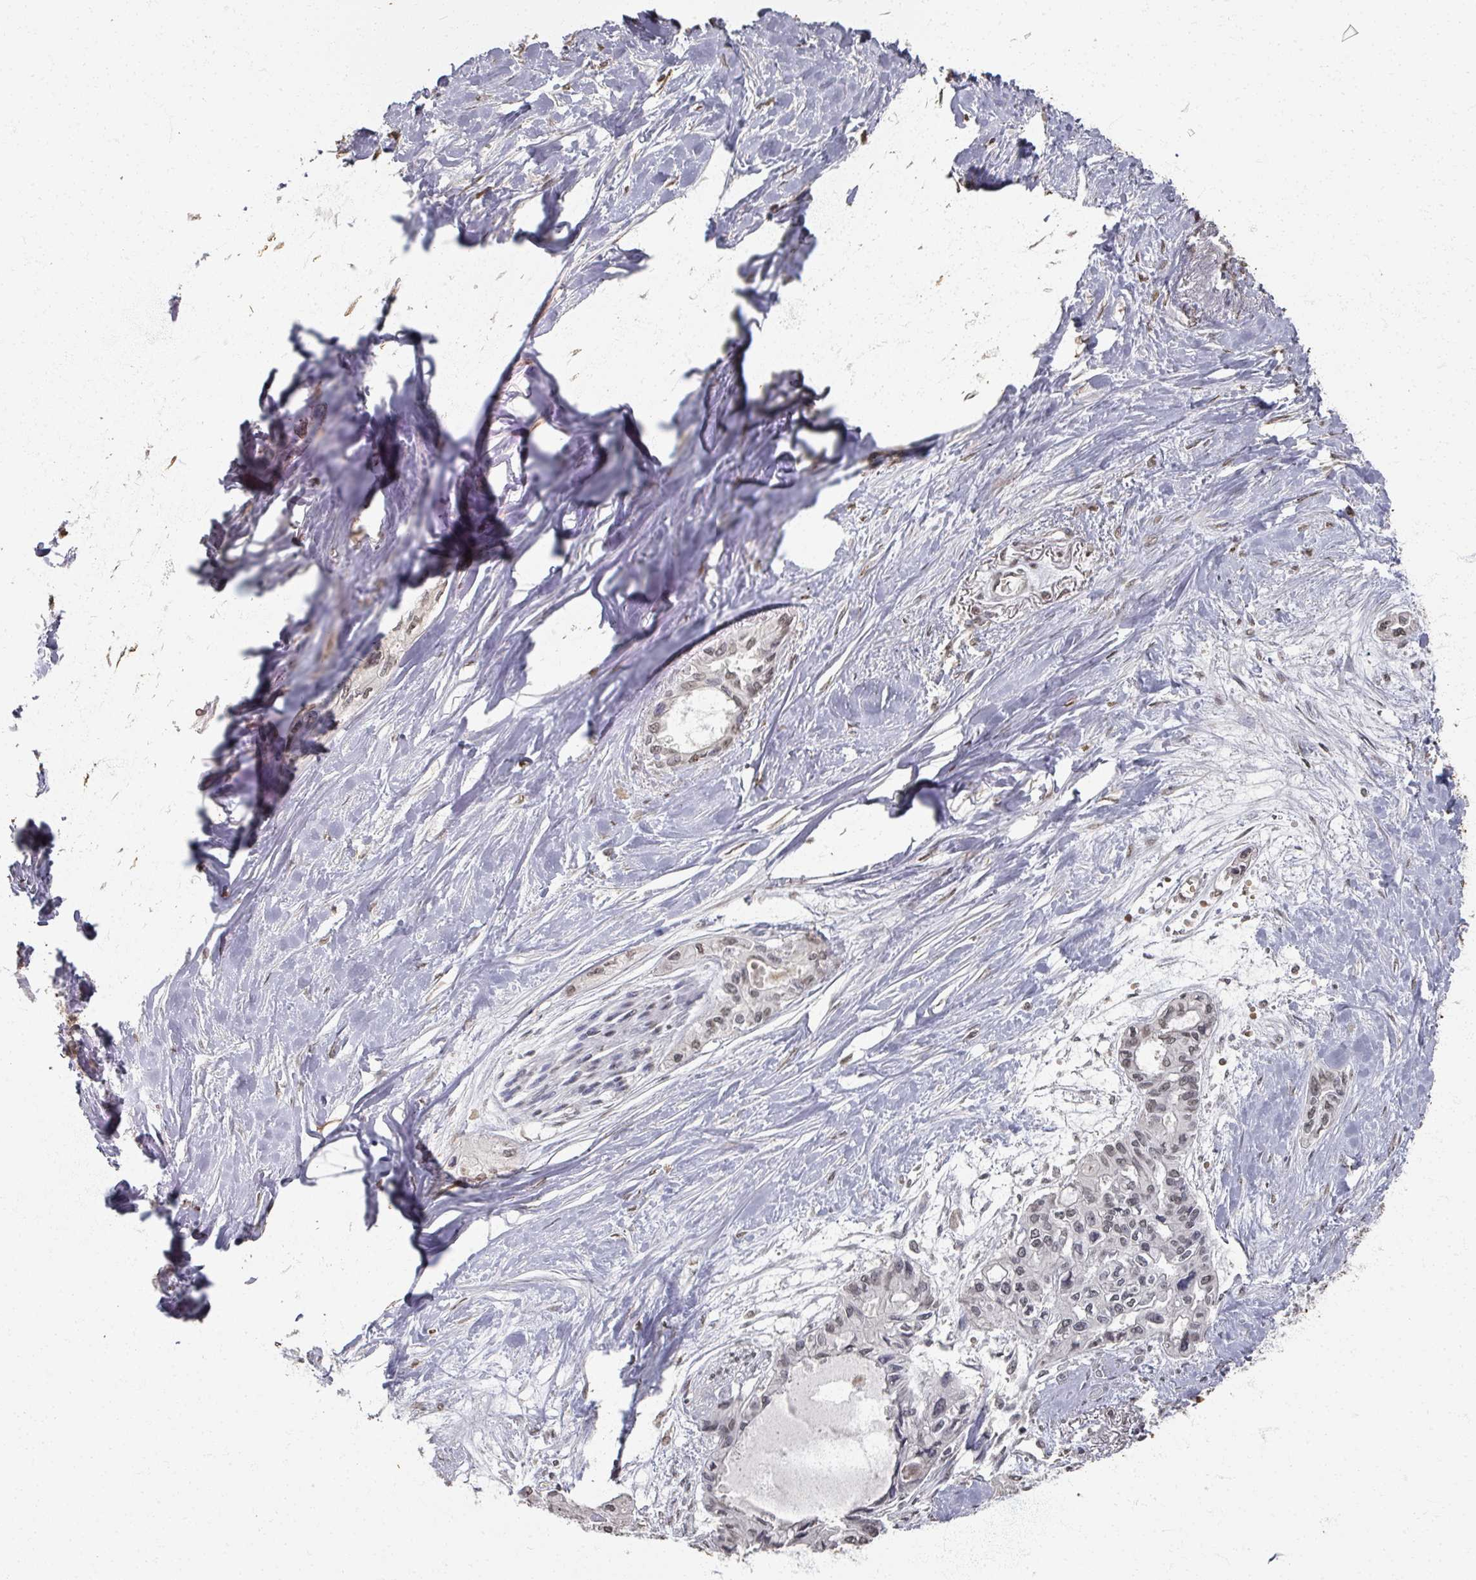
{"staining": {"intensity": "weak", "quantity": "25%-75%", "location": "nuclear"}, "tissue": "pancreatic cancer", "cell_type": "Tumor cells", "image_type": "cancer", "snomed": [{"axis": "morphology", "description": "Adenocarcinoma, NOS"}, {"axis": "topography", "description": "Pancreas"}], "caption": "High-magnification brightfield microscopy of adenocarcinoma (pancreatic) stained with DAB (brown) and counterstained with hematoxylin (blue). tumor cells exhibit weak nuclear positivity is appreciated in approximately25%-75% of cells.", "gene": "DCUN1D5", "patient": {"sex": "female", "age": 50}}